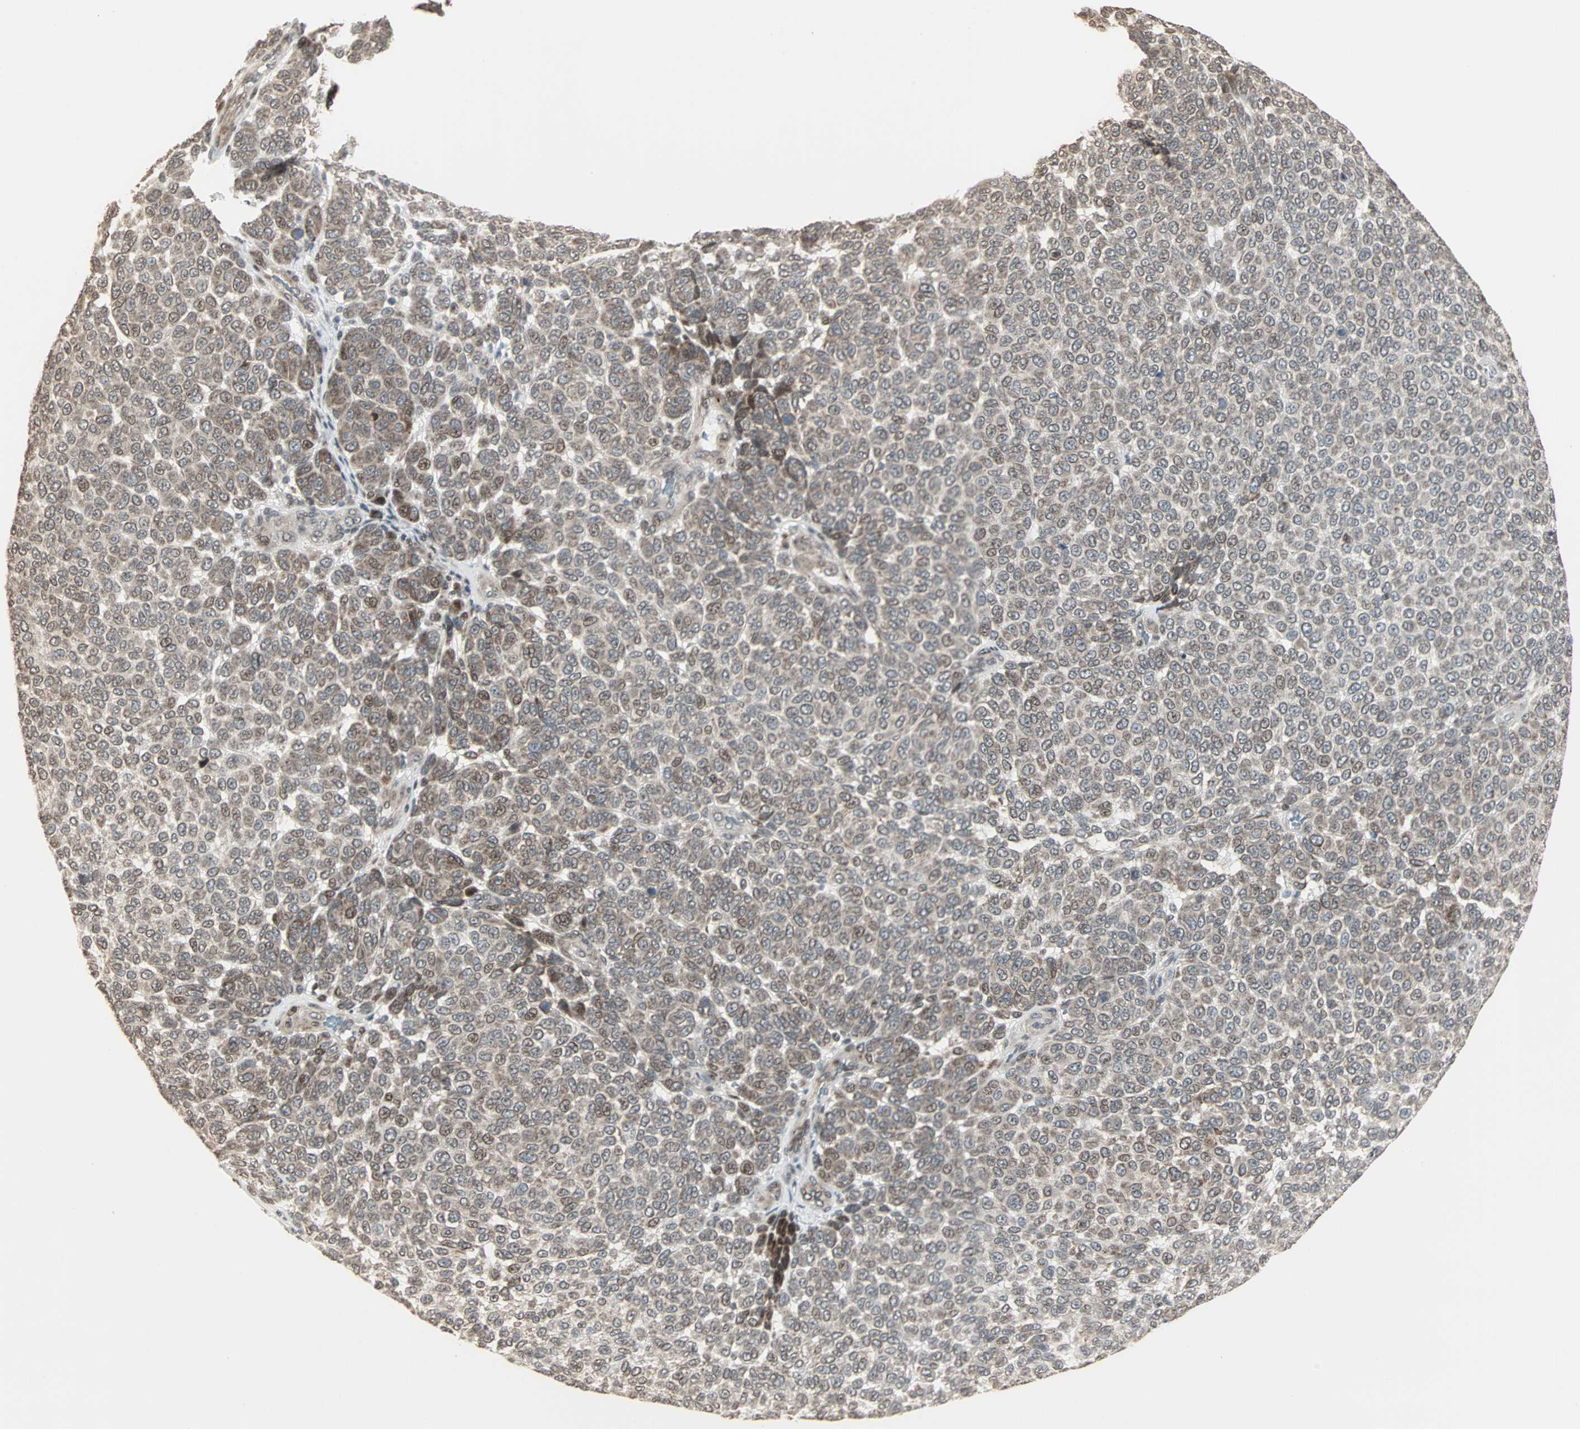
{"staining": {"intensity": "weak", "quantity": "25%-75%", "location": "cytoplasmic/membranous"}, "tissue": "melanoma", "cell_type": "Tumor cells", "image_type": "cancer", "snomed": [{"axis": "morphology", "description": "Malignant melanoma, NOS"}, {"axis": "topography", "description": "Skin"}], "caption": "The image exhibits staining of malignant melanoma, revealing weak cytoplasmic/membranous protein staining (brown color) within tumor cells. (DAB (3,3'-diaminobenzidine) IHC, brown staining for protein, blue staining for nuclei).", "gene": "CBLC", "patient": {"sex": "male", "age": 59}}